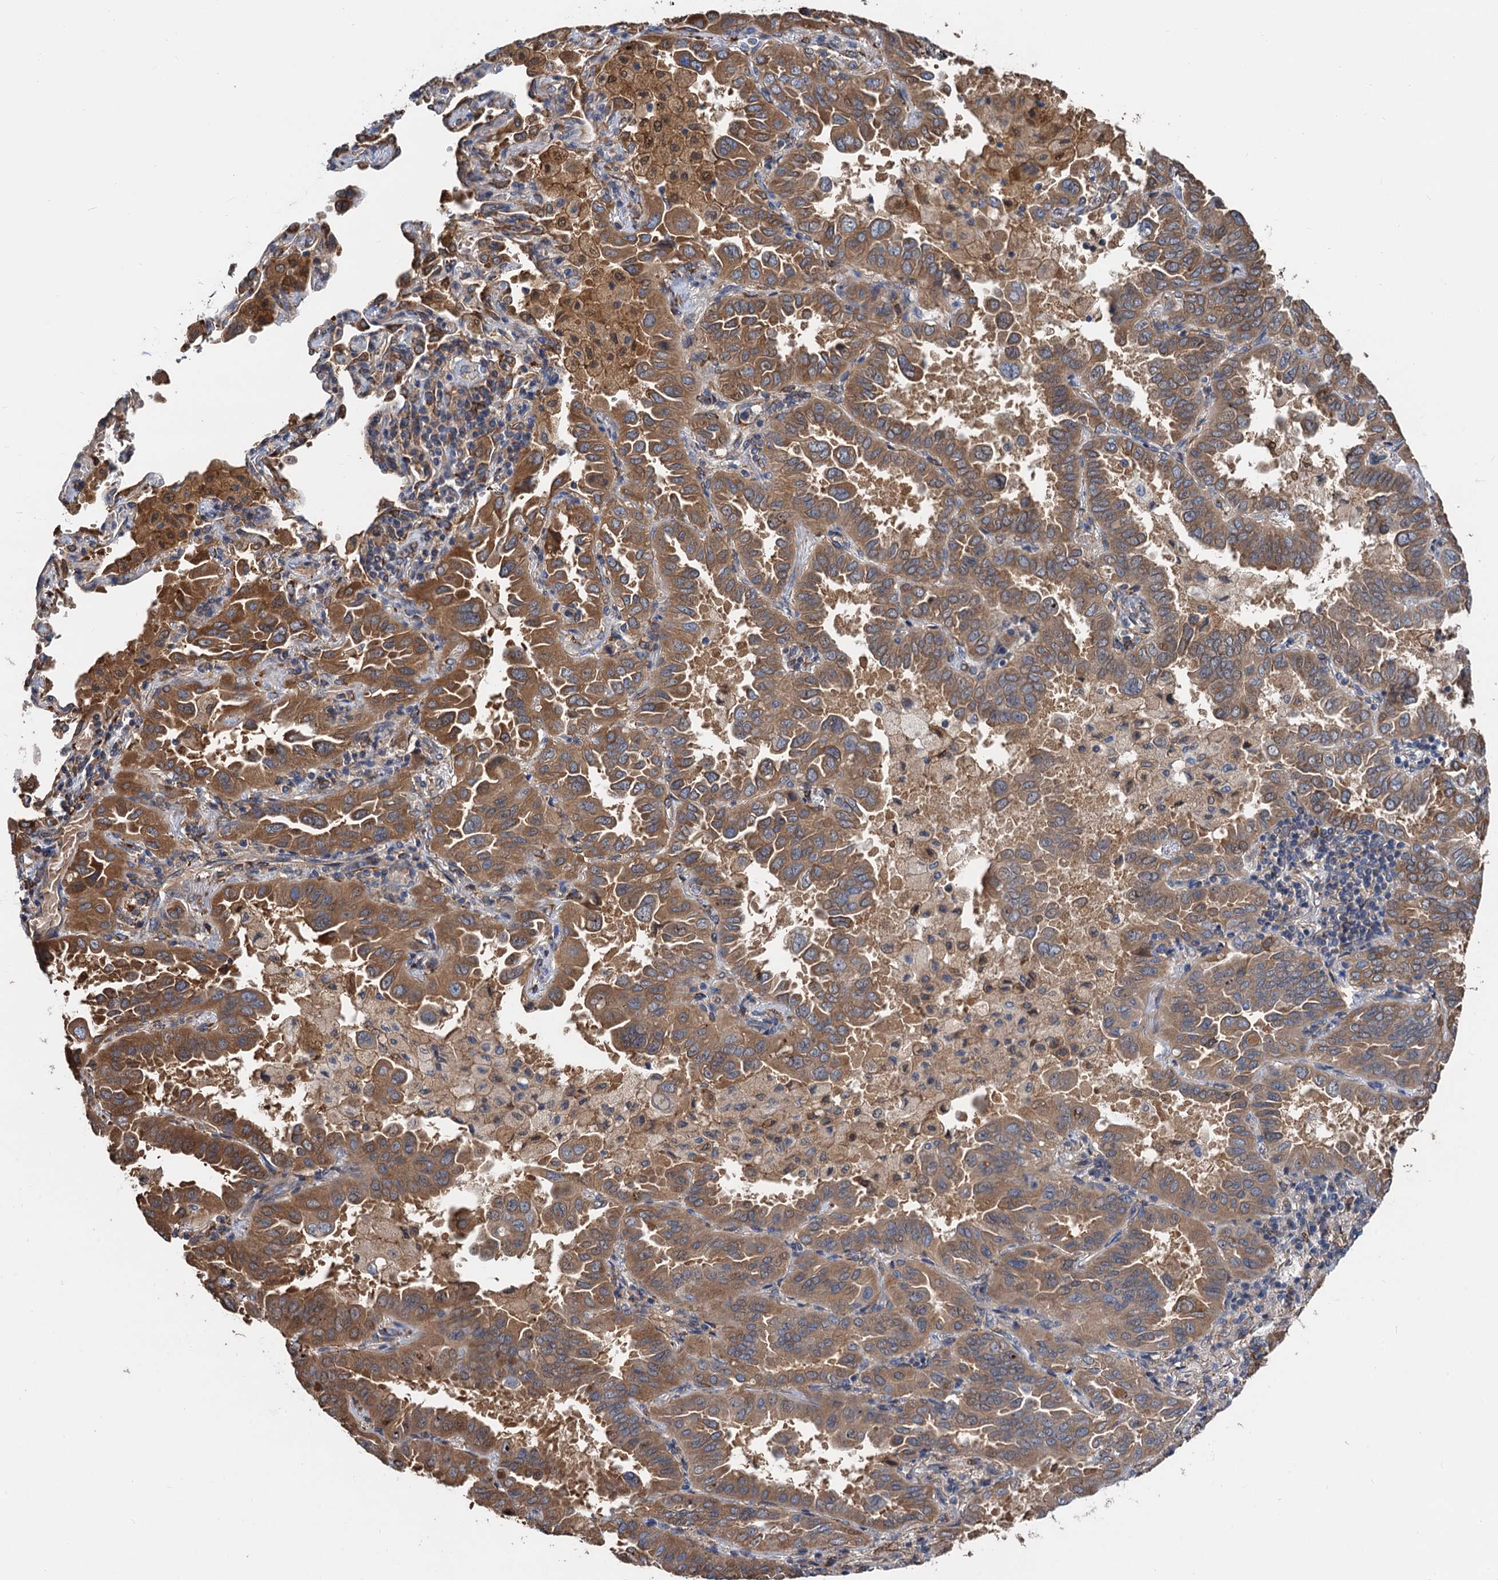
{"staining": {"intensity": "moderate", "quantity": ">75%", "location": "cytoplasmic/membranous"}, "tissue": "lung cancer", "cell_type": "Tumor cells", "image_type": "cancer", "snomed": [{"axis": "morphology", "description": "Adenocarcinoma, NOS"}, {"axis": "topography", "description": "Lung"}], "caption": "Lung adenocarcinoma stained for a protein (brown) reveals moderate cytoplasmic/membranous positive expression in about >75% of tumor cells.", "gene": "CNNM1", "patient": {"sex": "male", "age": 64}}